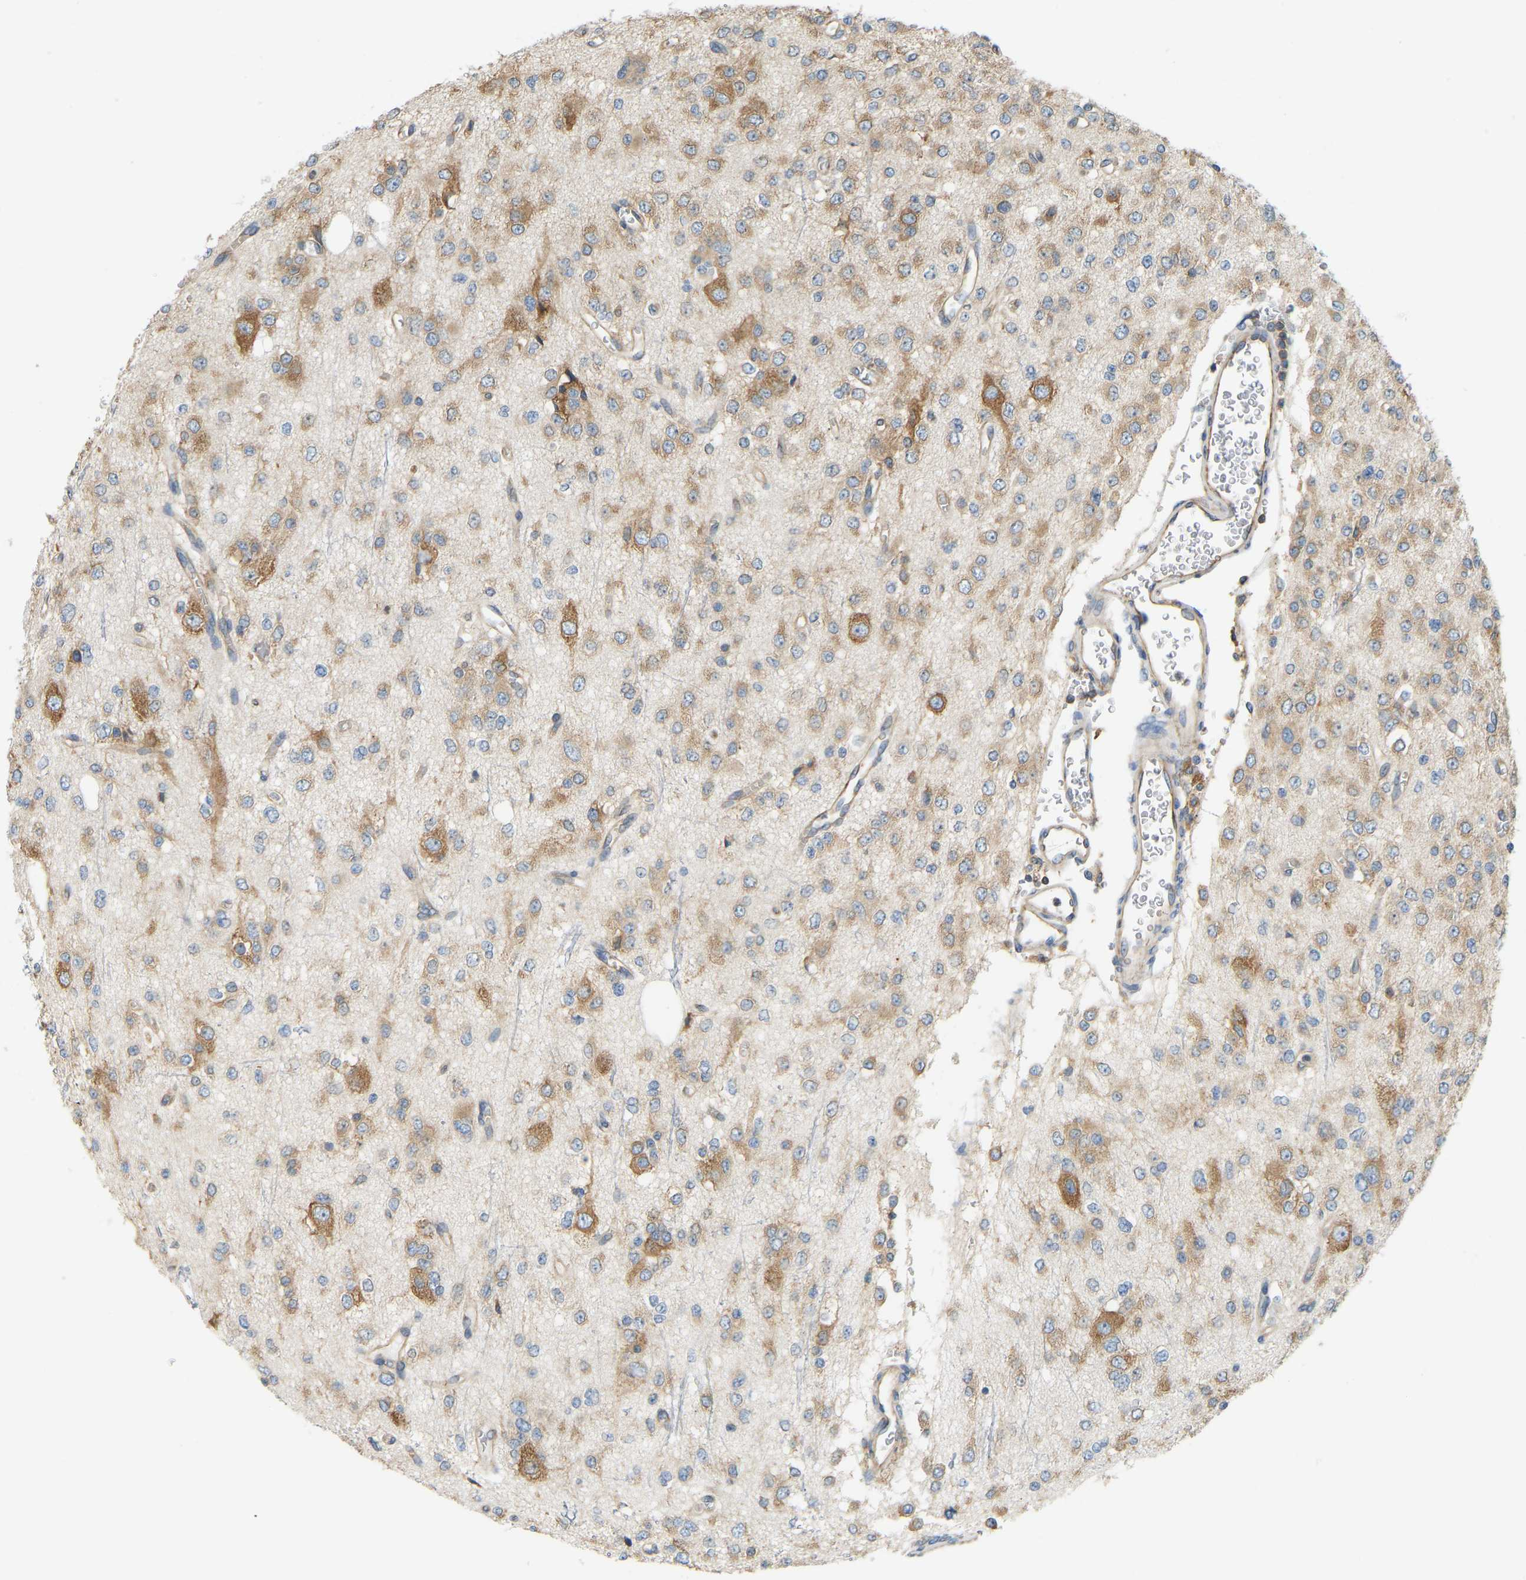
{"staining": {"intensity": "moderate", "quantity": ">75%", "location": "cytoplasmic/membranous"}, "tissue": "glioma", "cell_type": "Tumor cells", "image_type": "cancer", "snomed": [{"axis": "morphology", "description": "Glioma, malignant, Low grade"}, {"axis": "topography", "description": "Brain"}], "caption": "Malignant glioma (low-grade) tissue displays moderate cytoplasmic/membranous staining in approximately >75% of tumor cells, visualized by immunohistochemistry.", "gene": "RPS6KB2", "patient": {"sex": "male", "age": 38}}